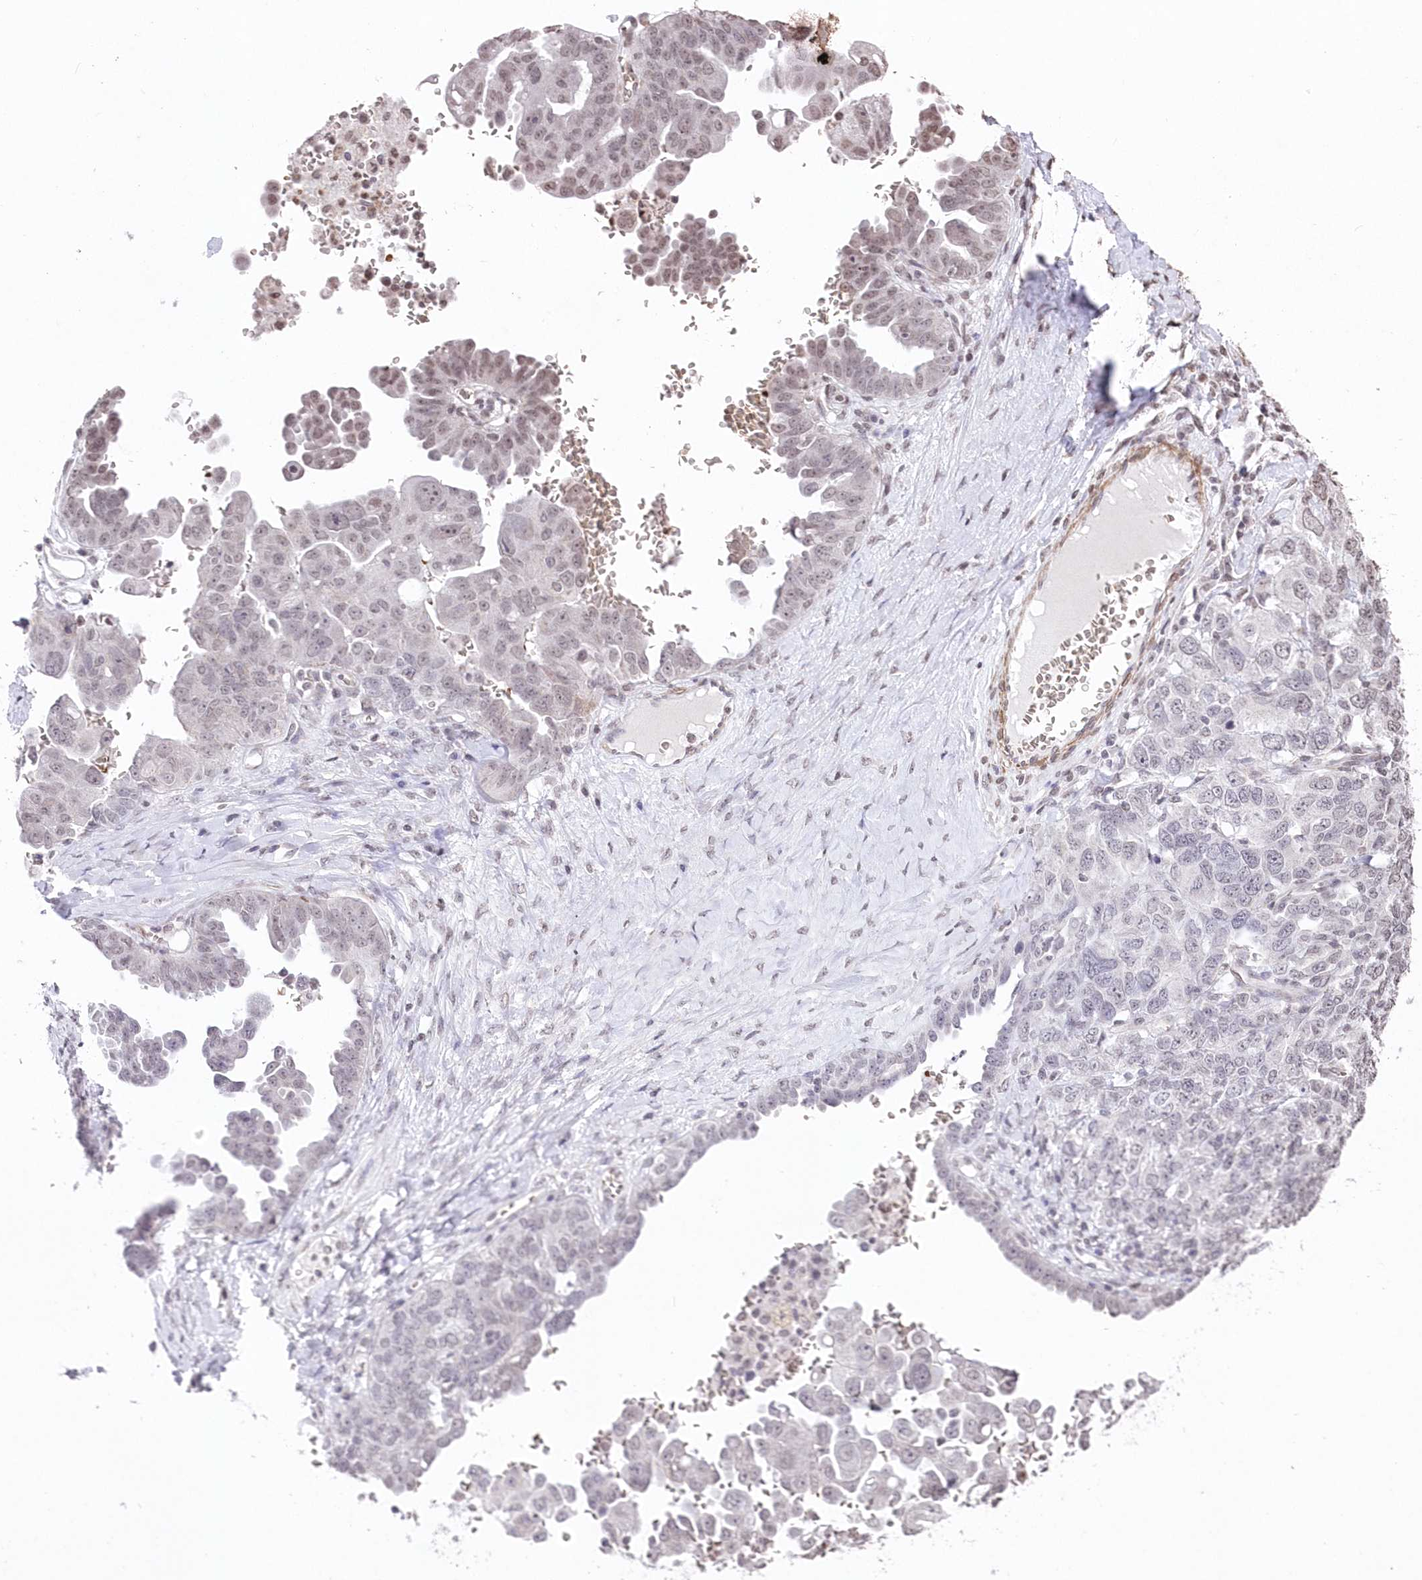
{"staining": {"intensity": "weak", "quantity": "<25%", "location": "nuclear"}, "tissue": "ovarian cancer", "cell_type": "Tumor cells", "image_type": "cancer", "snomed": [{"axis": "morphology", "description": "Carcinoma, endometroid"}, {"axis": "topography", "description": "Ovary"}], "caption": "DAB immunohistochemical staining of human ovarian cancer displays no significant positivity in tumor cells.", "gene": "RBM27", "patient": {"sex": "female", "age": 62}}